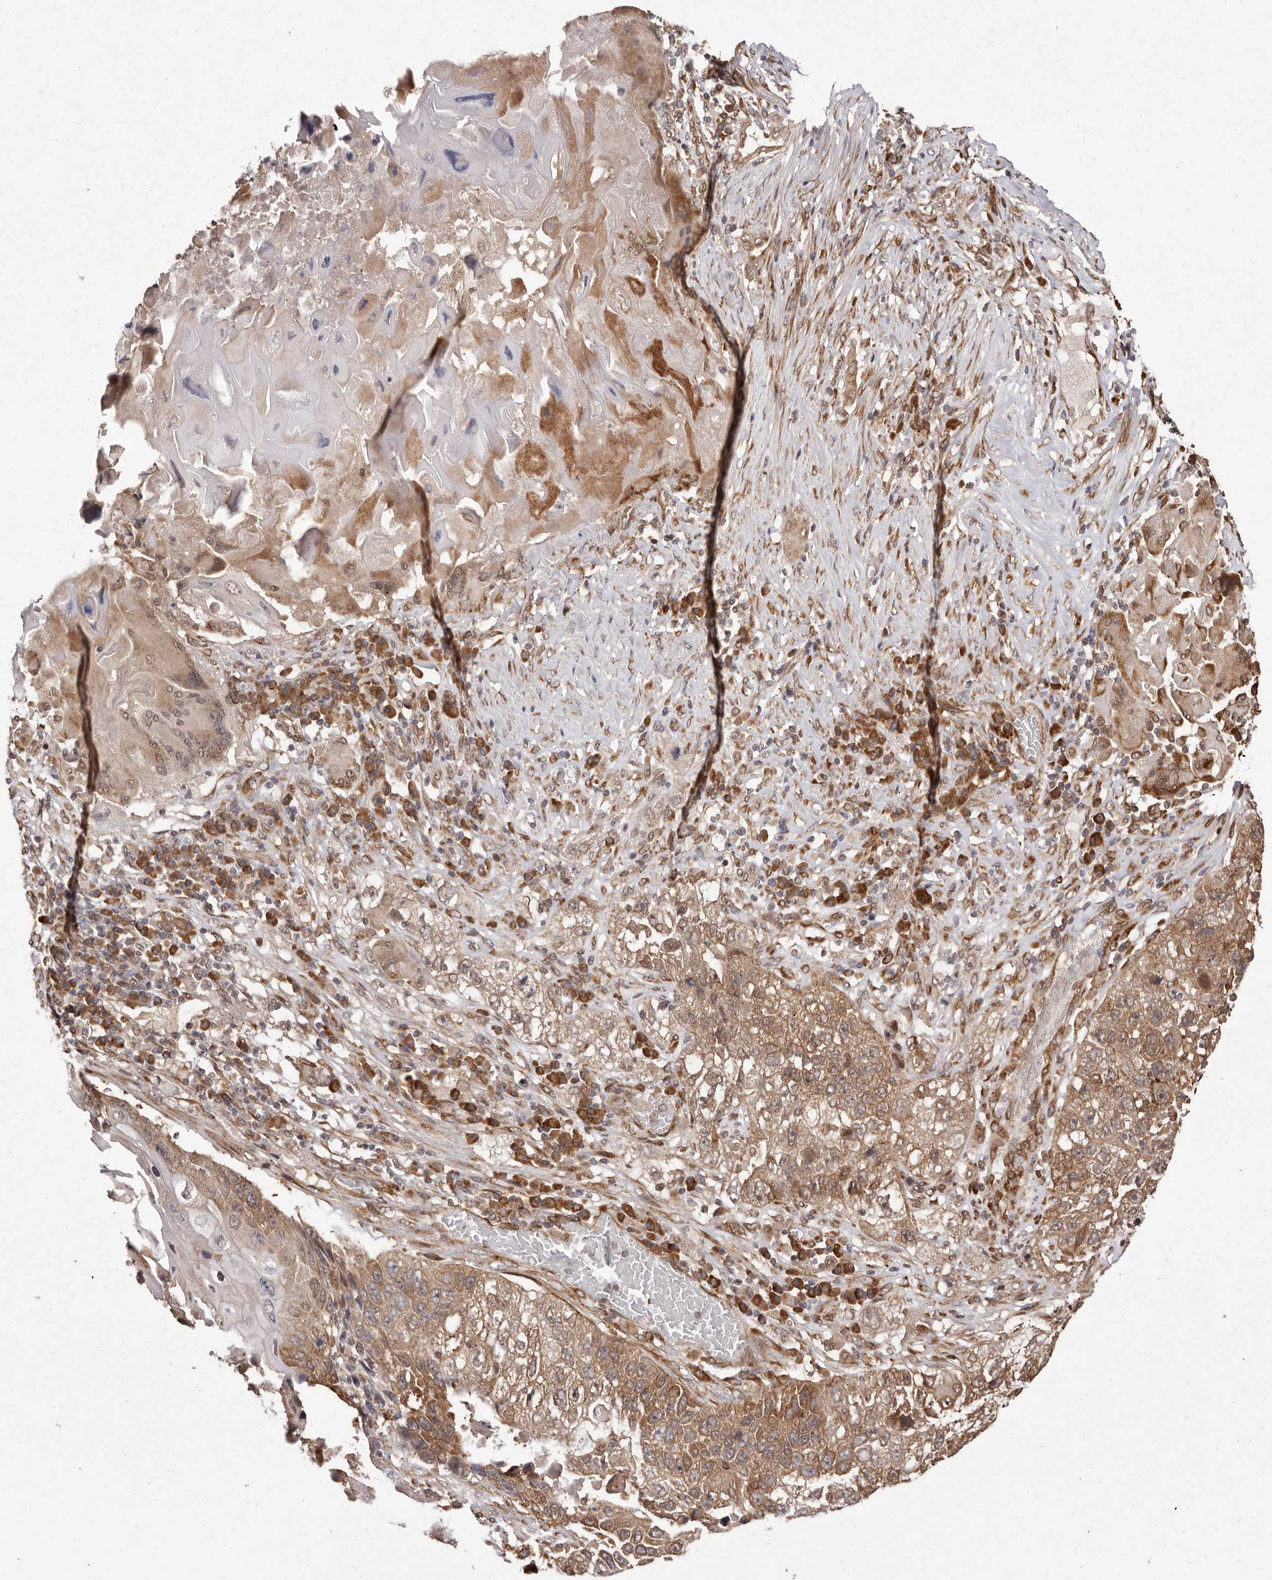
{"staining": {"intensity": "moderate", "quantity": ">75%", "location": "cytoplasmic/membranous"}, "tissue": "lung cancer", "cell_type": "Tumor cells", "image_type": "cancer", "snomed": [{"axis": "morphology", "description": "Squamous cell carcinoma, NOS"}, {"axis": "topography", "description": "Lung"}], "caption": "Immunohistochemistry (DAB (3,3'-diaminobenzidine)) staining of lung cancer exhibits moderate cytoplasmic/membranous protein staining in approximately >75% of tumor cells. (IHC, brightfield microscopy, high magnification).", "gene": "LRGUK", "patient": {"sex": "male", "age": 61}}